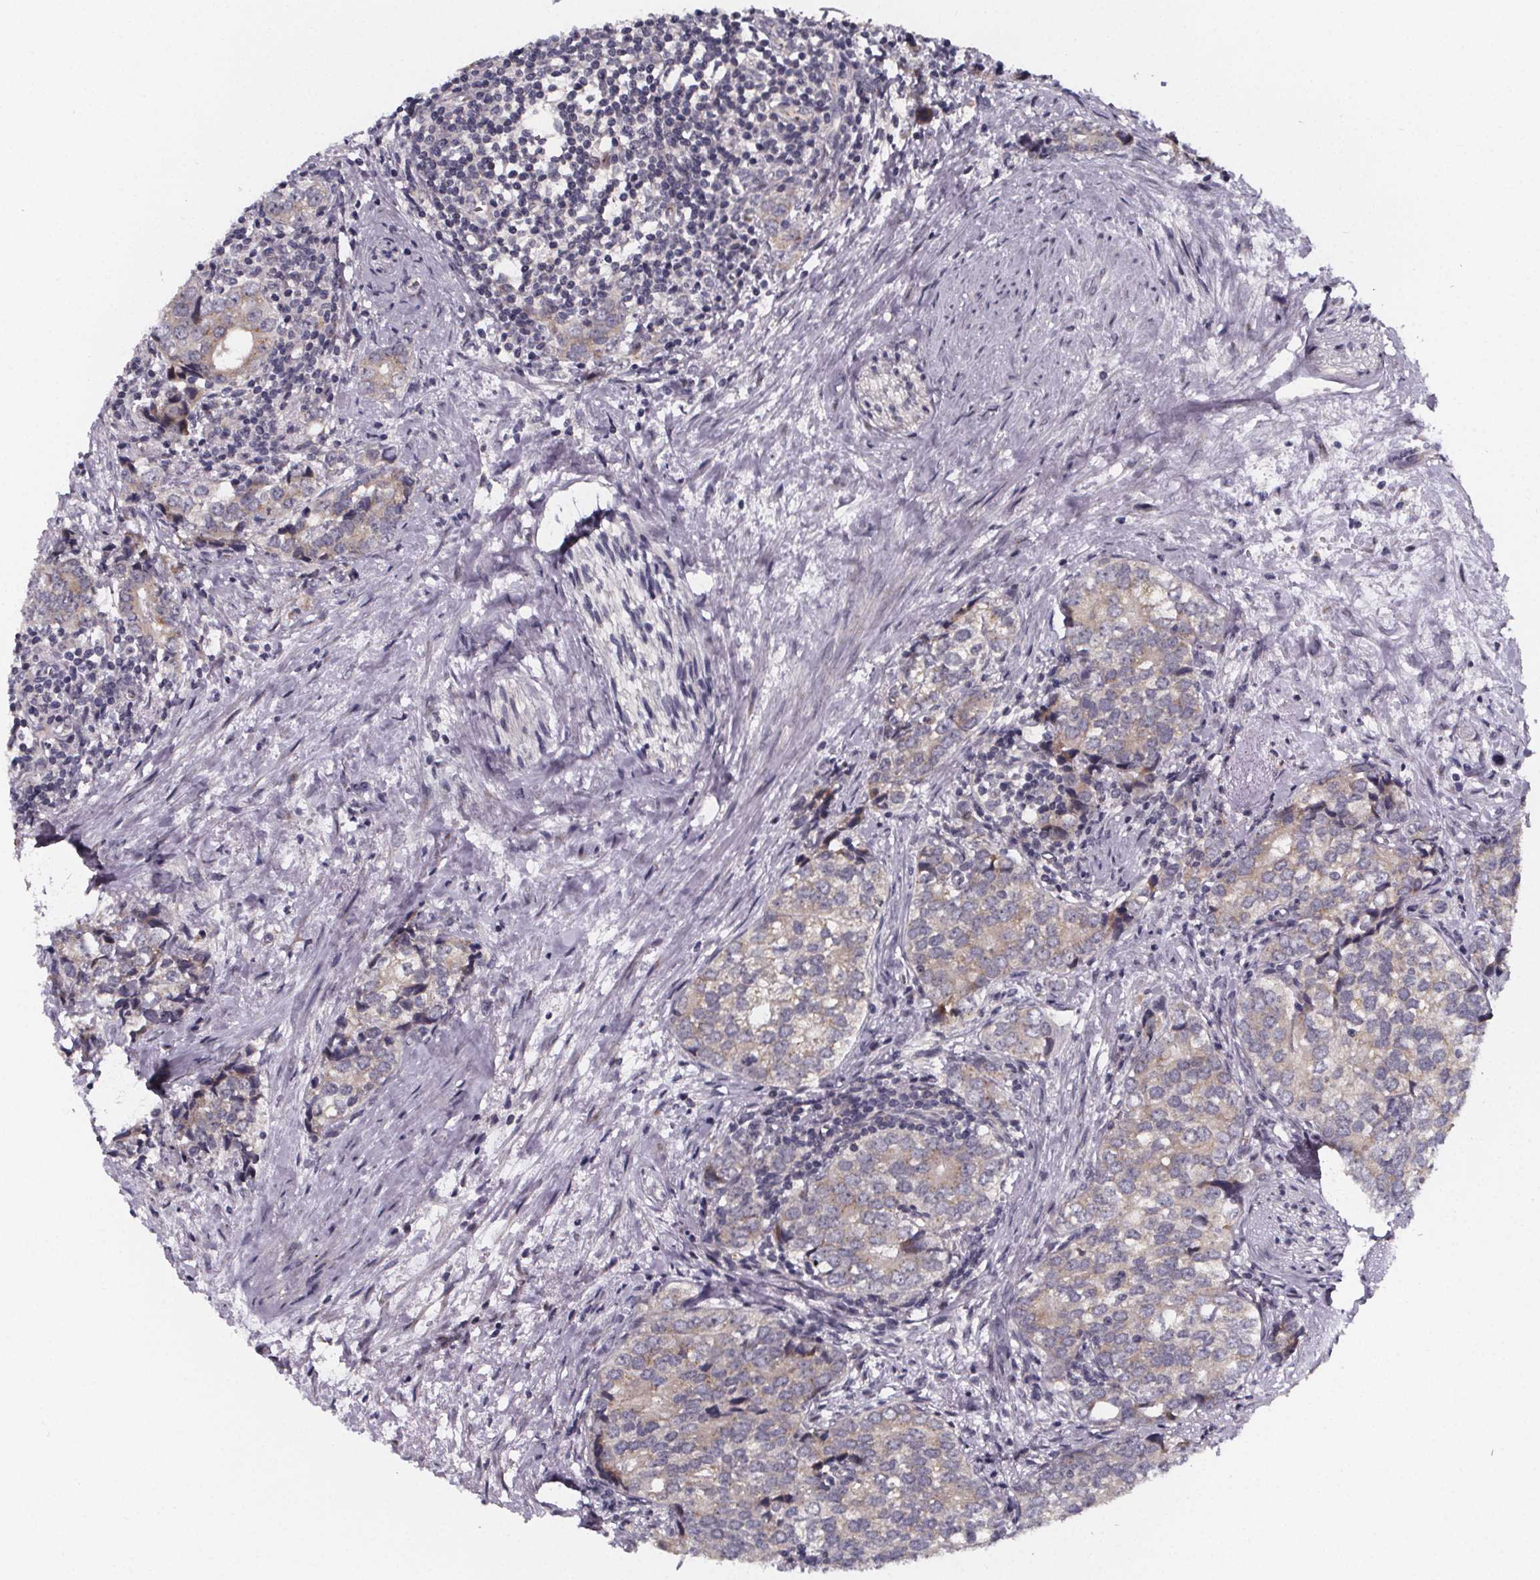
{"staining": {"intensity": "moderate", "quantity": "<25%", "location": "cytoplasmic/membranous"}, "tissue": "prostate cancer", "cell_type": "Tumor cells", "image_type": "cancer", "snomed": [{"axis": "morphology", "description": "Adenocarcinoma, NOS"}, {"axis": "topography", "description": "Prostate and seminal vesicle, NOS"}], "caption": "A micrograph of human prostate cancer stained for a protein exhibits moderate cytoplasmic/membranous brown staining in tumor cells. The protein of interest is stained brown, and the nuclei are stained in blue (DAB (3,3'-diaminobenzidine) IHC with brightfield microscopy, high magnification).", "gene": "NDST1", "patient": {"sex": "male", "age": 63}}